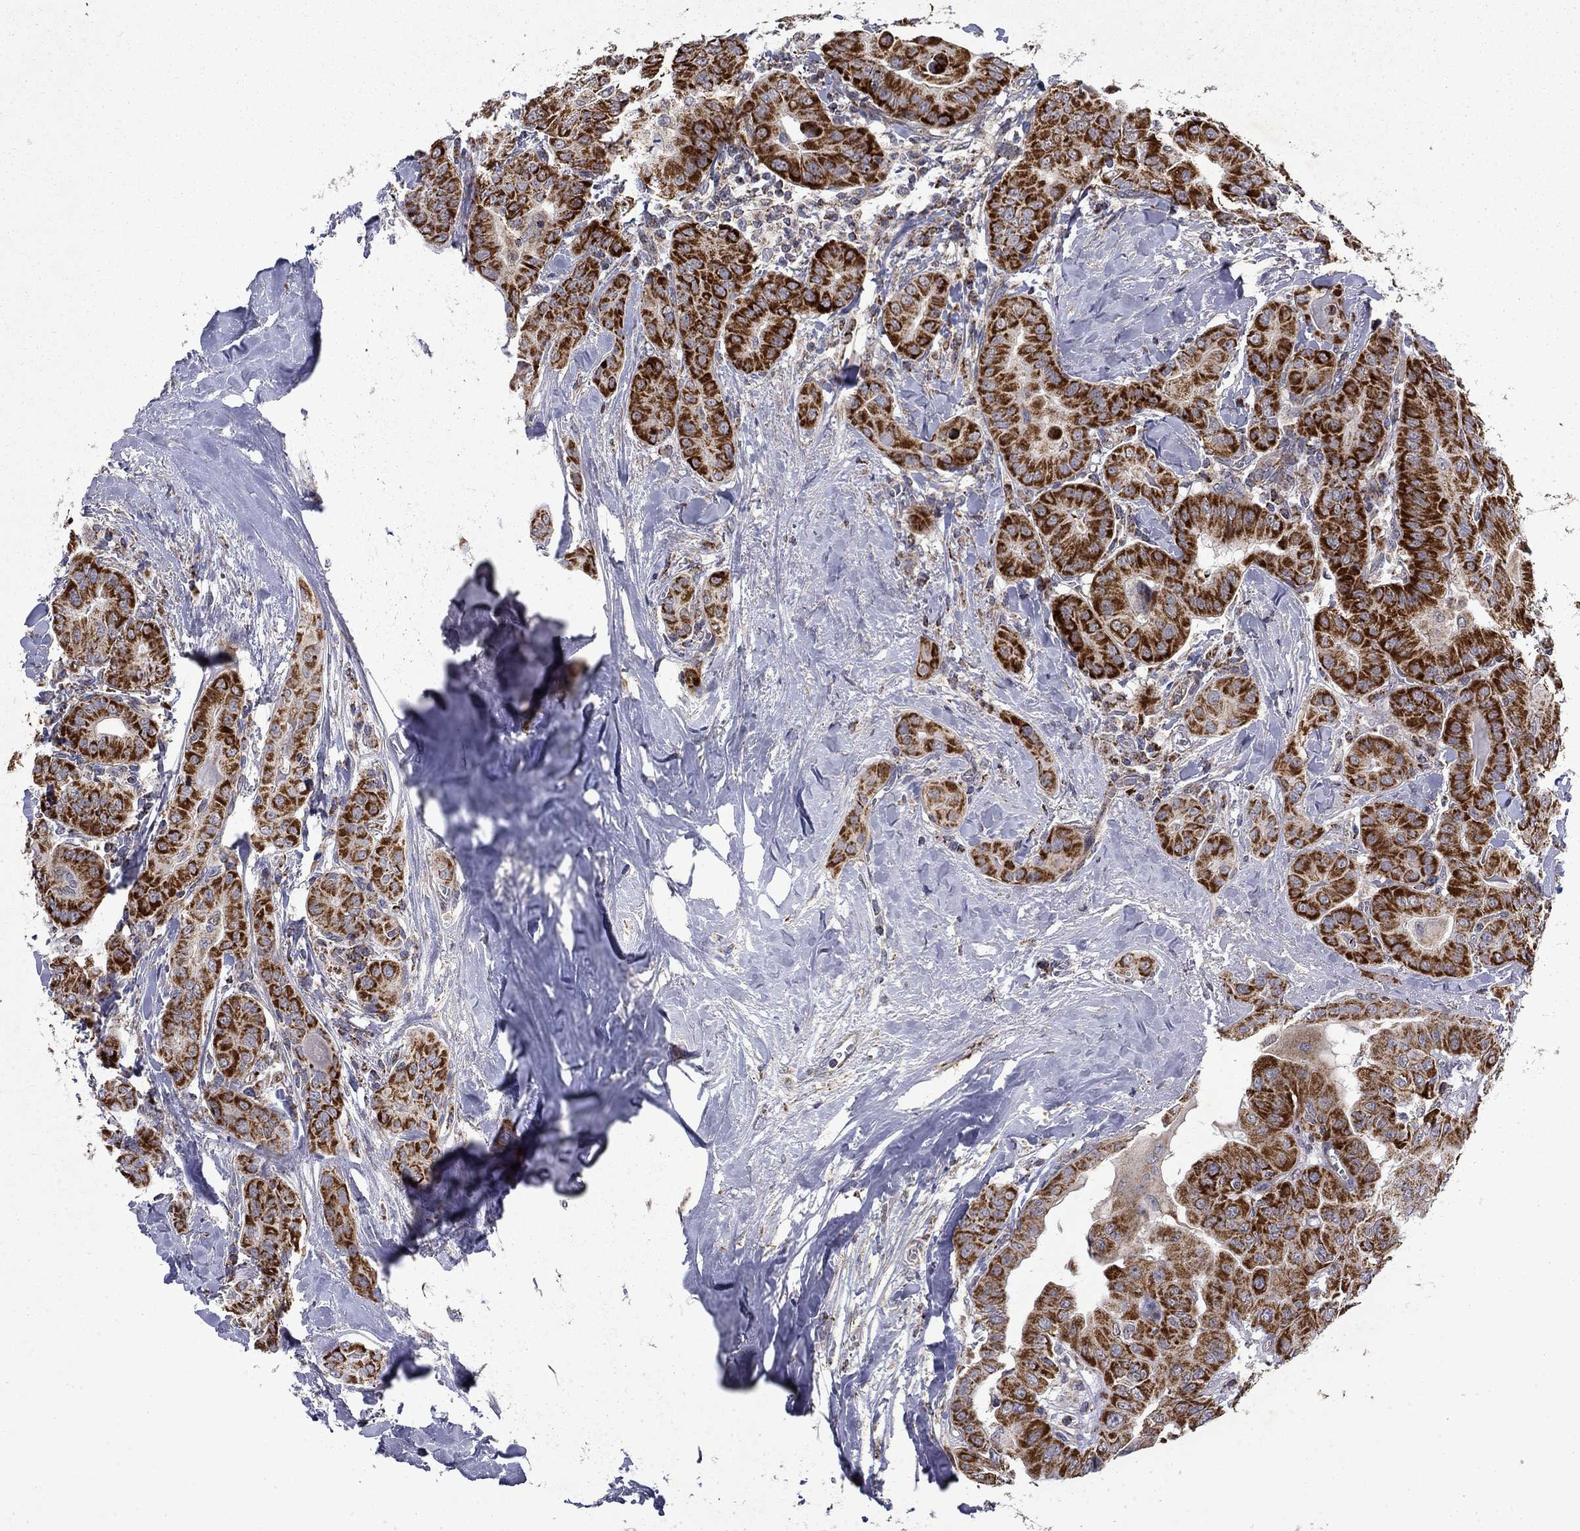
{"staining": {"intensity": "strong", "quantity": ">75%", "location": "cytoplasmic/membranous"}, "tissue": "thyroid cancer", "cell_type": "Tumor cells", "image_type": "cancer", "snomed": [{"axis": "morphology", "description": "Papillary adenocarcinoma, NOS"}, {"axis": "topography", "description": "Thyroid gland"}], "caption": "Strong cytoplasmic/membranous positivity is appreciated in approximately >75% of tumor cells in thyroid papillary adenocarcinoma.", "gene": "PCBP3", "patient": {"sex": "female", "age": 37}}